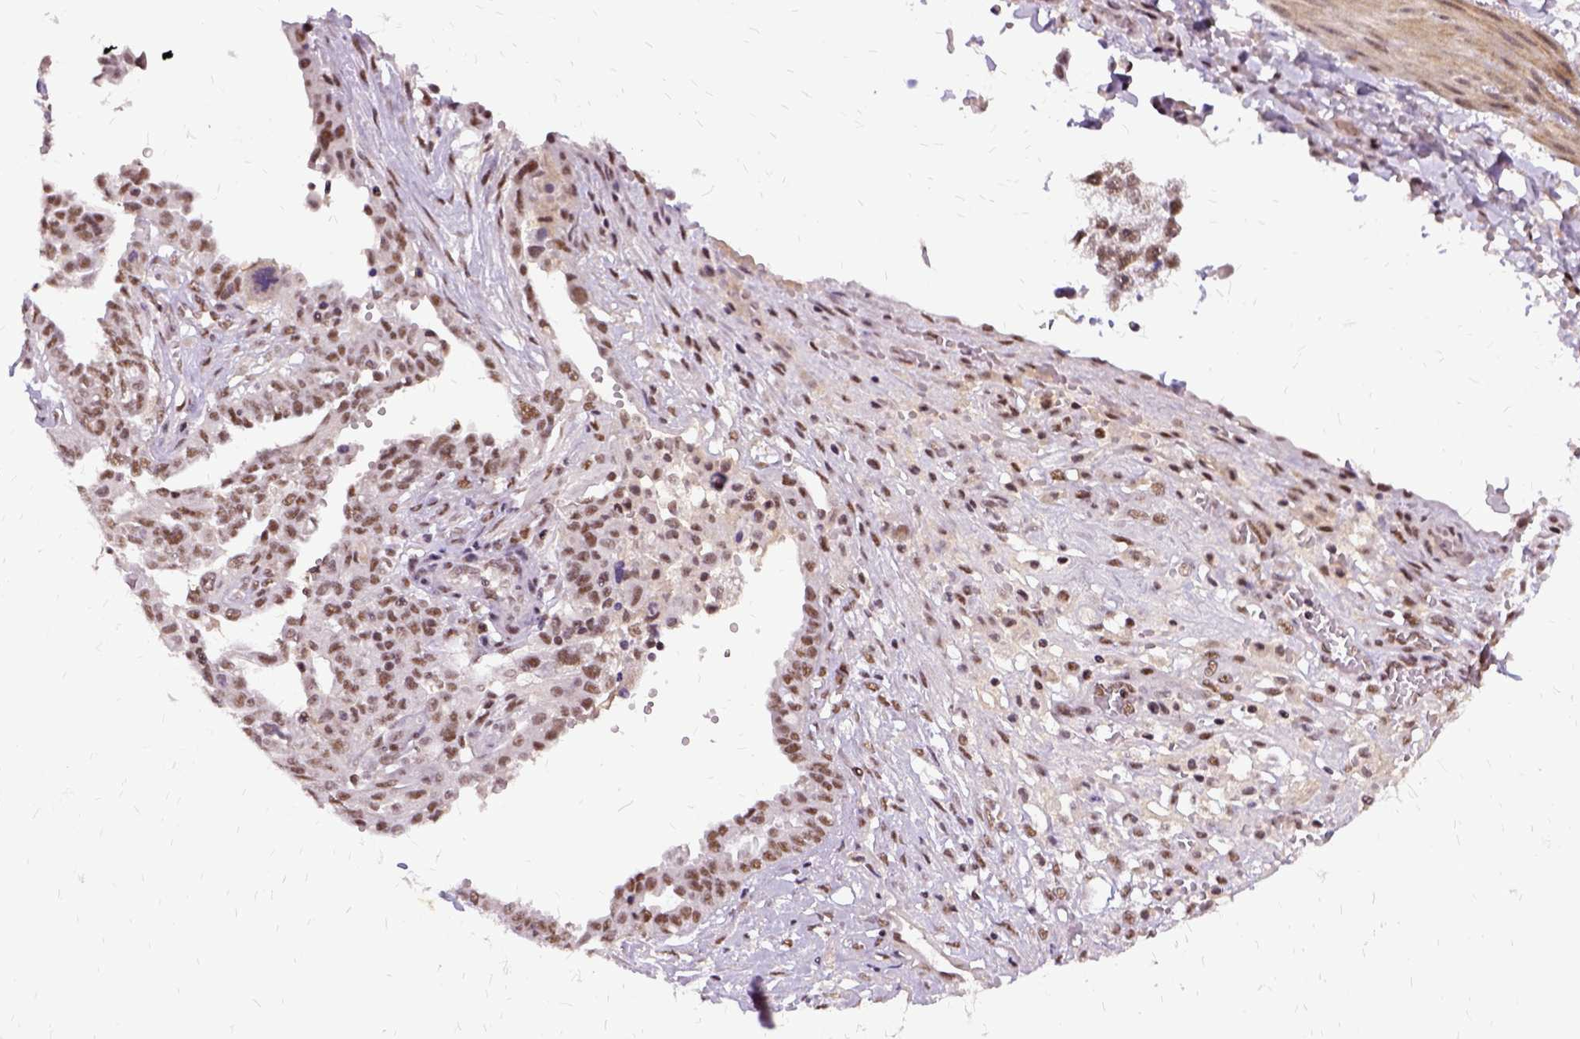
{"staining": {"intensity": "moderate", "quantity": ">75%", "location": "nuclear"}, "tissue": "ovarian cancer", "cell_type": "Tumor cells", "image_type": "cancer", "snomed": [{"axis": "morphology", "description": "Cystadenocarcinoma, serous, NOS"}, {"axis": "topography", "description": "Ovary"}], "caption": "Tumor cells reveal moderate nuclear positivity in approximately >75% of cells in ovarian cancer.", "gene": "SETD1A", "patient": {"sex": "female", "age": 67}}